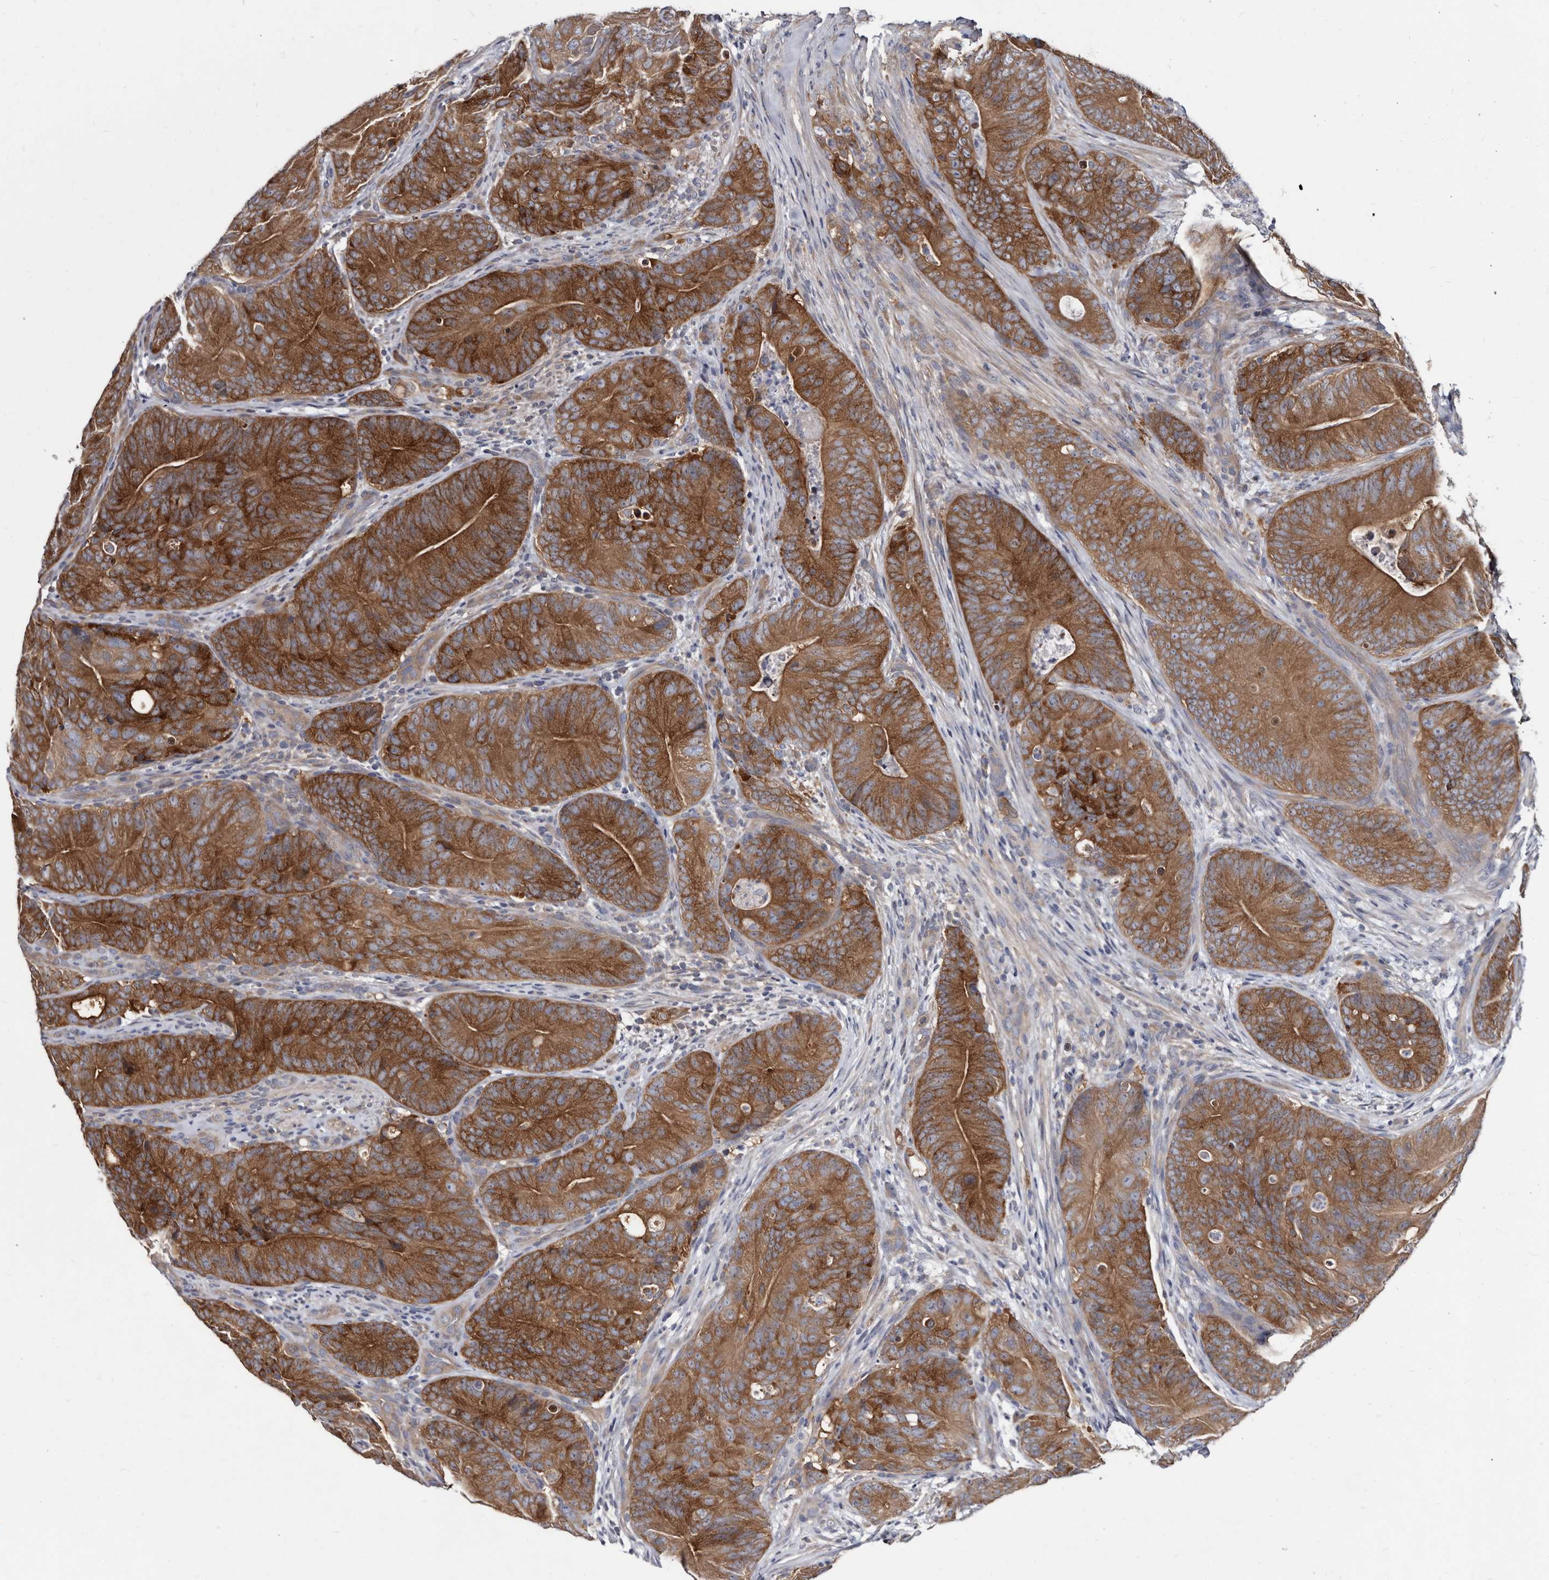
{"staining": {"intensity": "strong", "quantity": ">75%", "location": "cytoplasmic/membranous"}, "tissue": "colorectal cancer", "cell_type": "Tumor cells", "image_type": "cancer", "snomed": [{"axis": "morphology", "description": "Normal tissue, NOS"}, {"axis": "topography", "description": "Colon"}], "caption": "Colorectal cancer stained with a brown dye demonstrates strong cytoplasmic/membranous positive positivity in about >75% of tumor cells.", "gene": "ABCF2", "patient": {"sex": "female", "age": 82}}